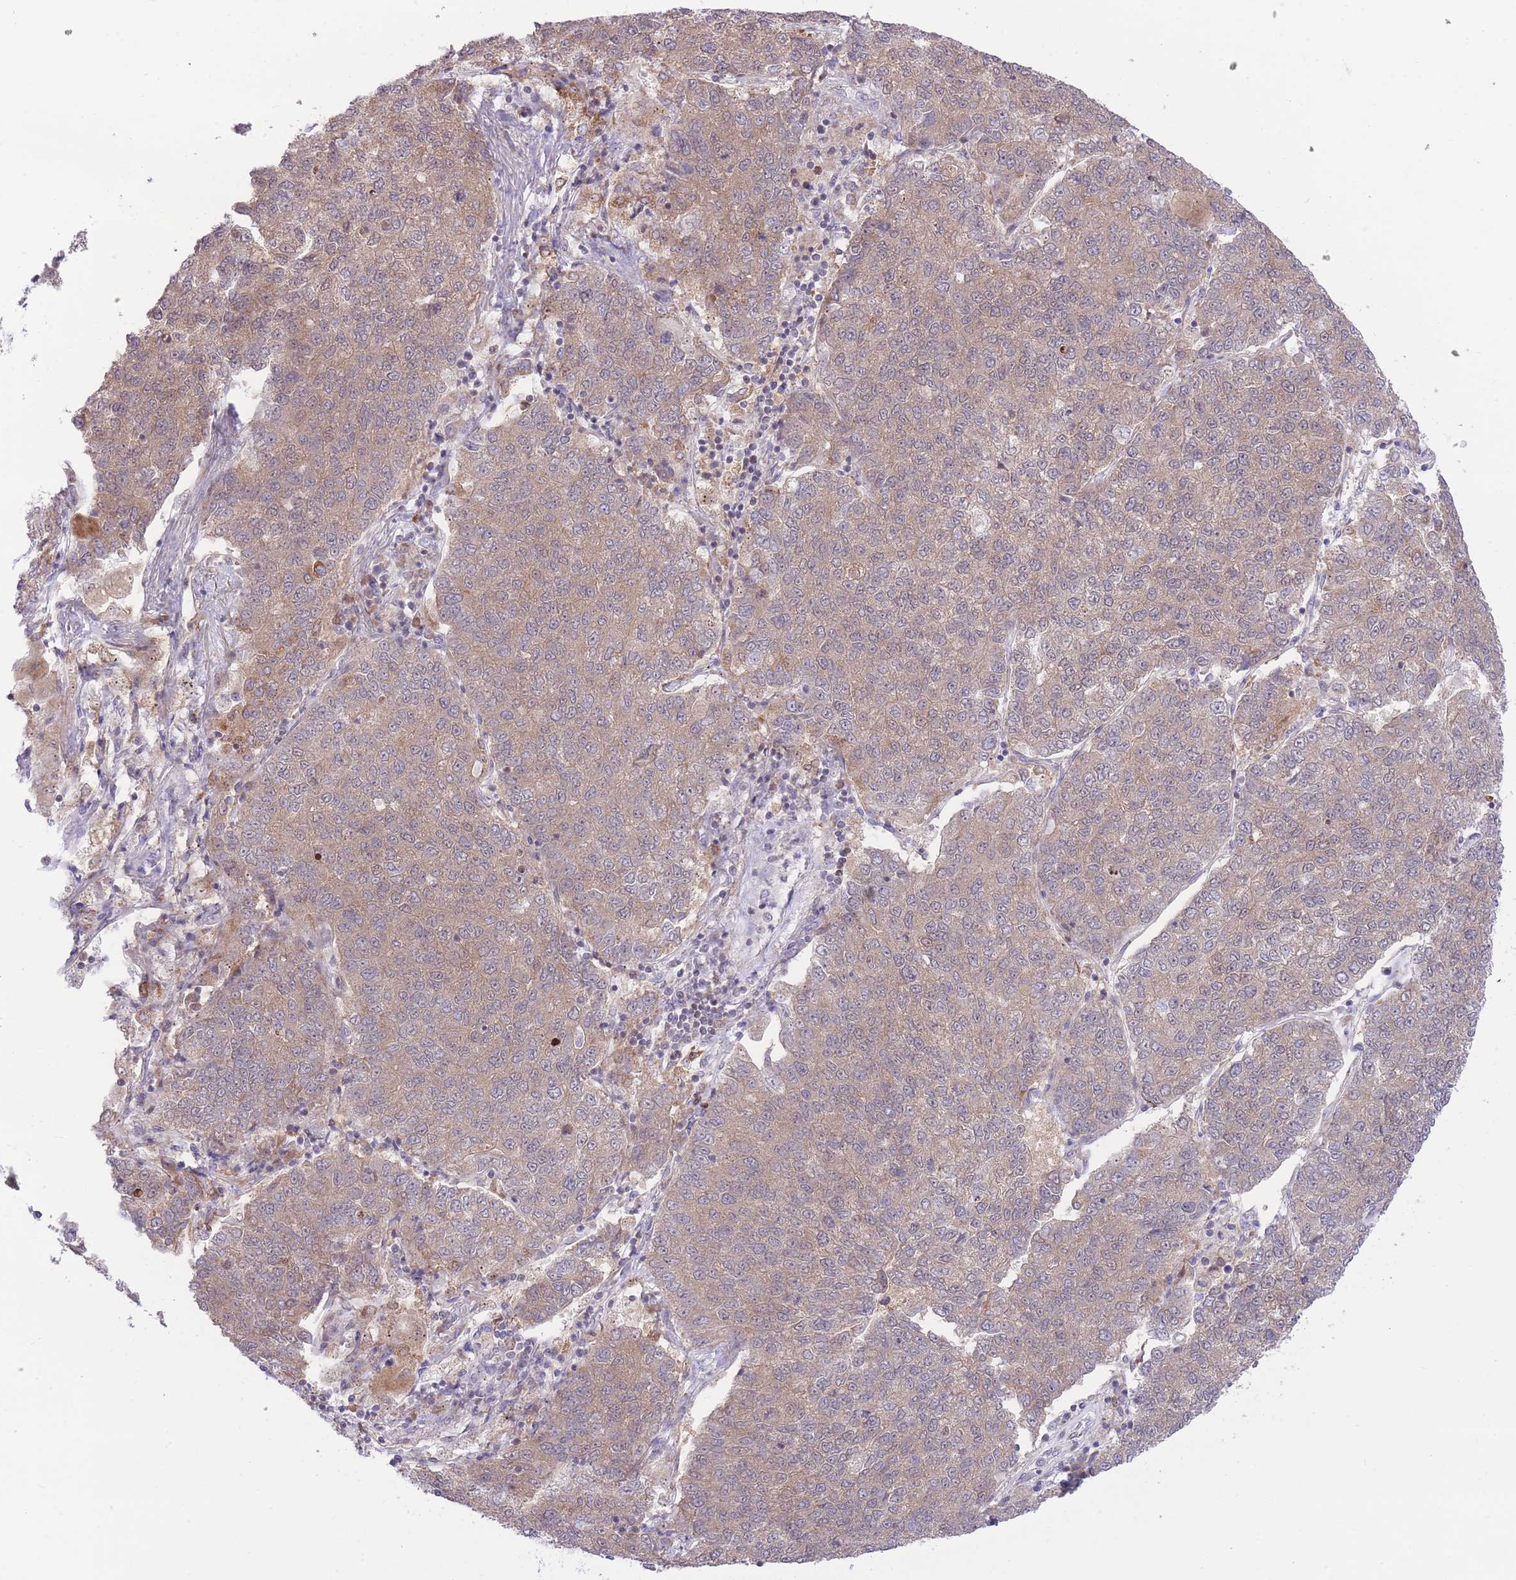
{"staining": {"intensity": "moderate", "quantity": ">75%", "location": "cytoplasmic/membranous"}, "tissue": "lung cancer", "cell_type": "Tumor cells", "image_type": "cancer", "snomed": [{"axis": "morphology", "description": "Adenocarcinoma, NOS"}, {"axis": "topography", "description": "Lung"}], "caption": "Lung cancer (adenocarcinoma) stained with immunohistochemistry displays moderate cytoplasmic/membranous staining in about >75% of tumor cells. (Brightfield microscopy of DAB IHC at high magnification).", "gene": "BOLA2B", "patient": {"sex": "male", "age": 49}}